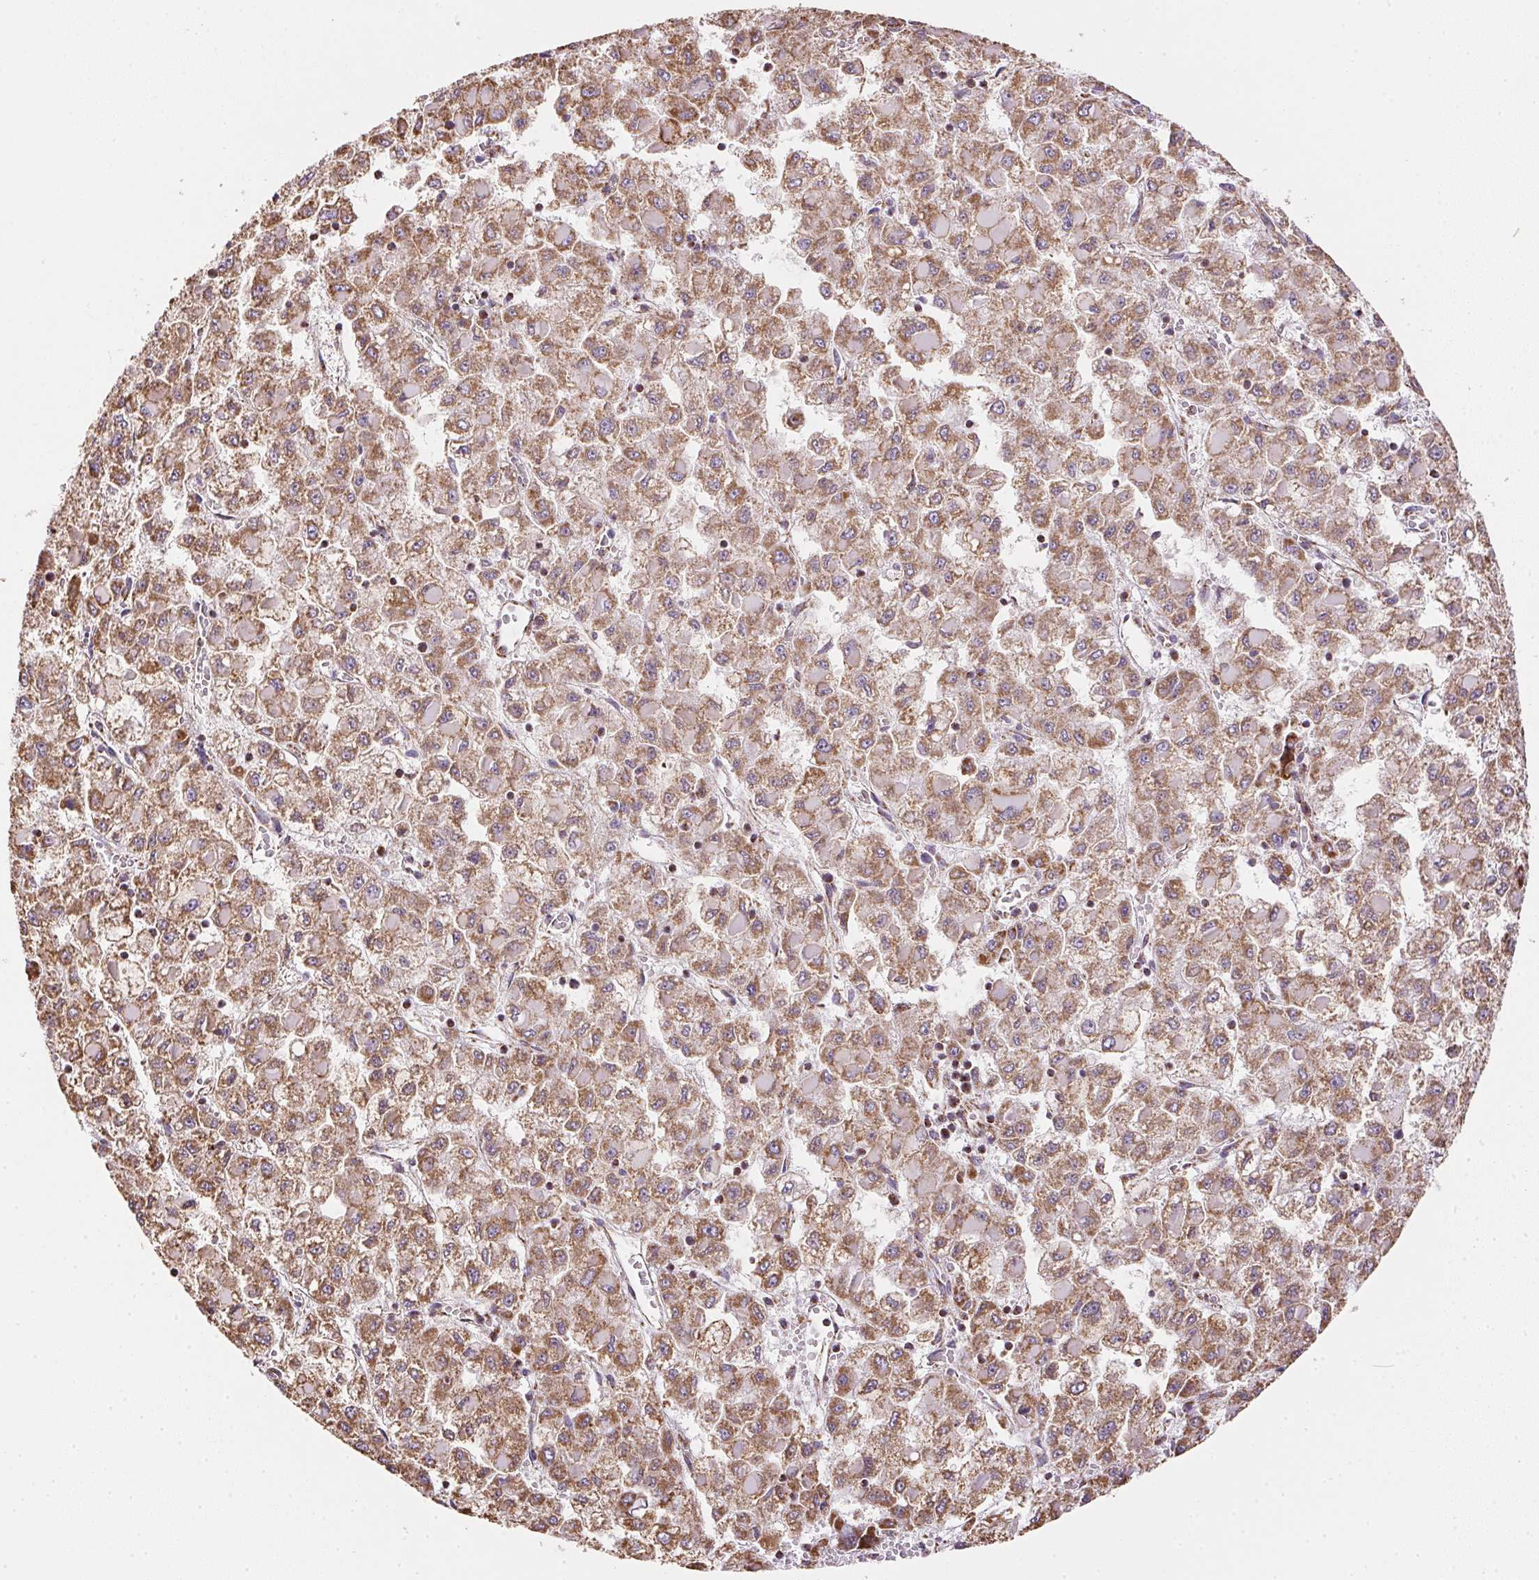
{"staining": {"intensity": "moderate", "quantity": ">75%", "location": "cytoplasmic/membranous"}, "tissue": "liver cancer", "cell_type": "Tumor cells", "image_type": "cancer", "snomed": [{"axis": "morphology", "description": "Carcinoma, Hepatocellular, NOS"}, {"axis": "topography", "description": "Liver"}], "caption": "Immunohistochemical staining of human liver cancer displays medium levels of moderate cytoplasmic/membranous protein staining in approximately >75% of tumor cells. (brown staining indicates protein expression, while blue staining denotes nuclei).", "gene": "MAPK11", "patient": {"sex": "male", "age": 40}}